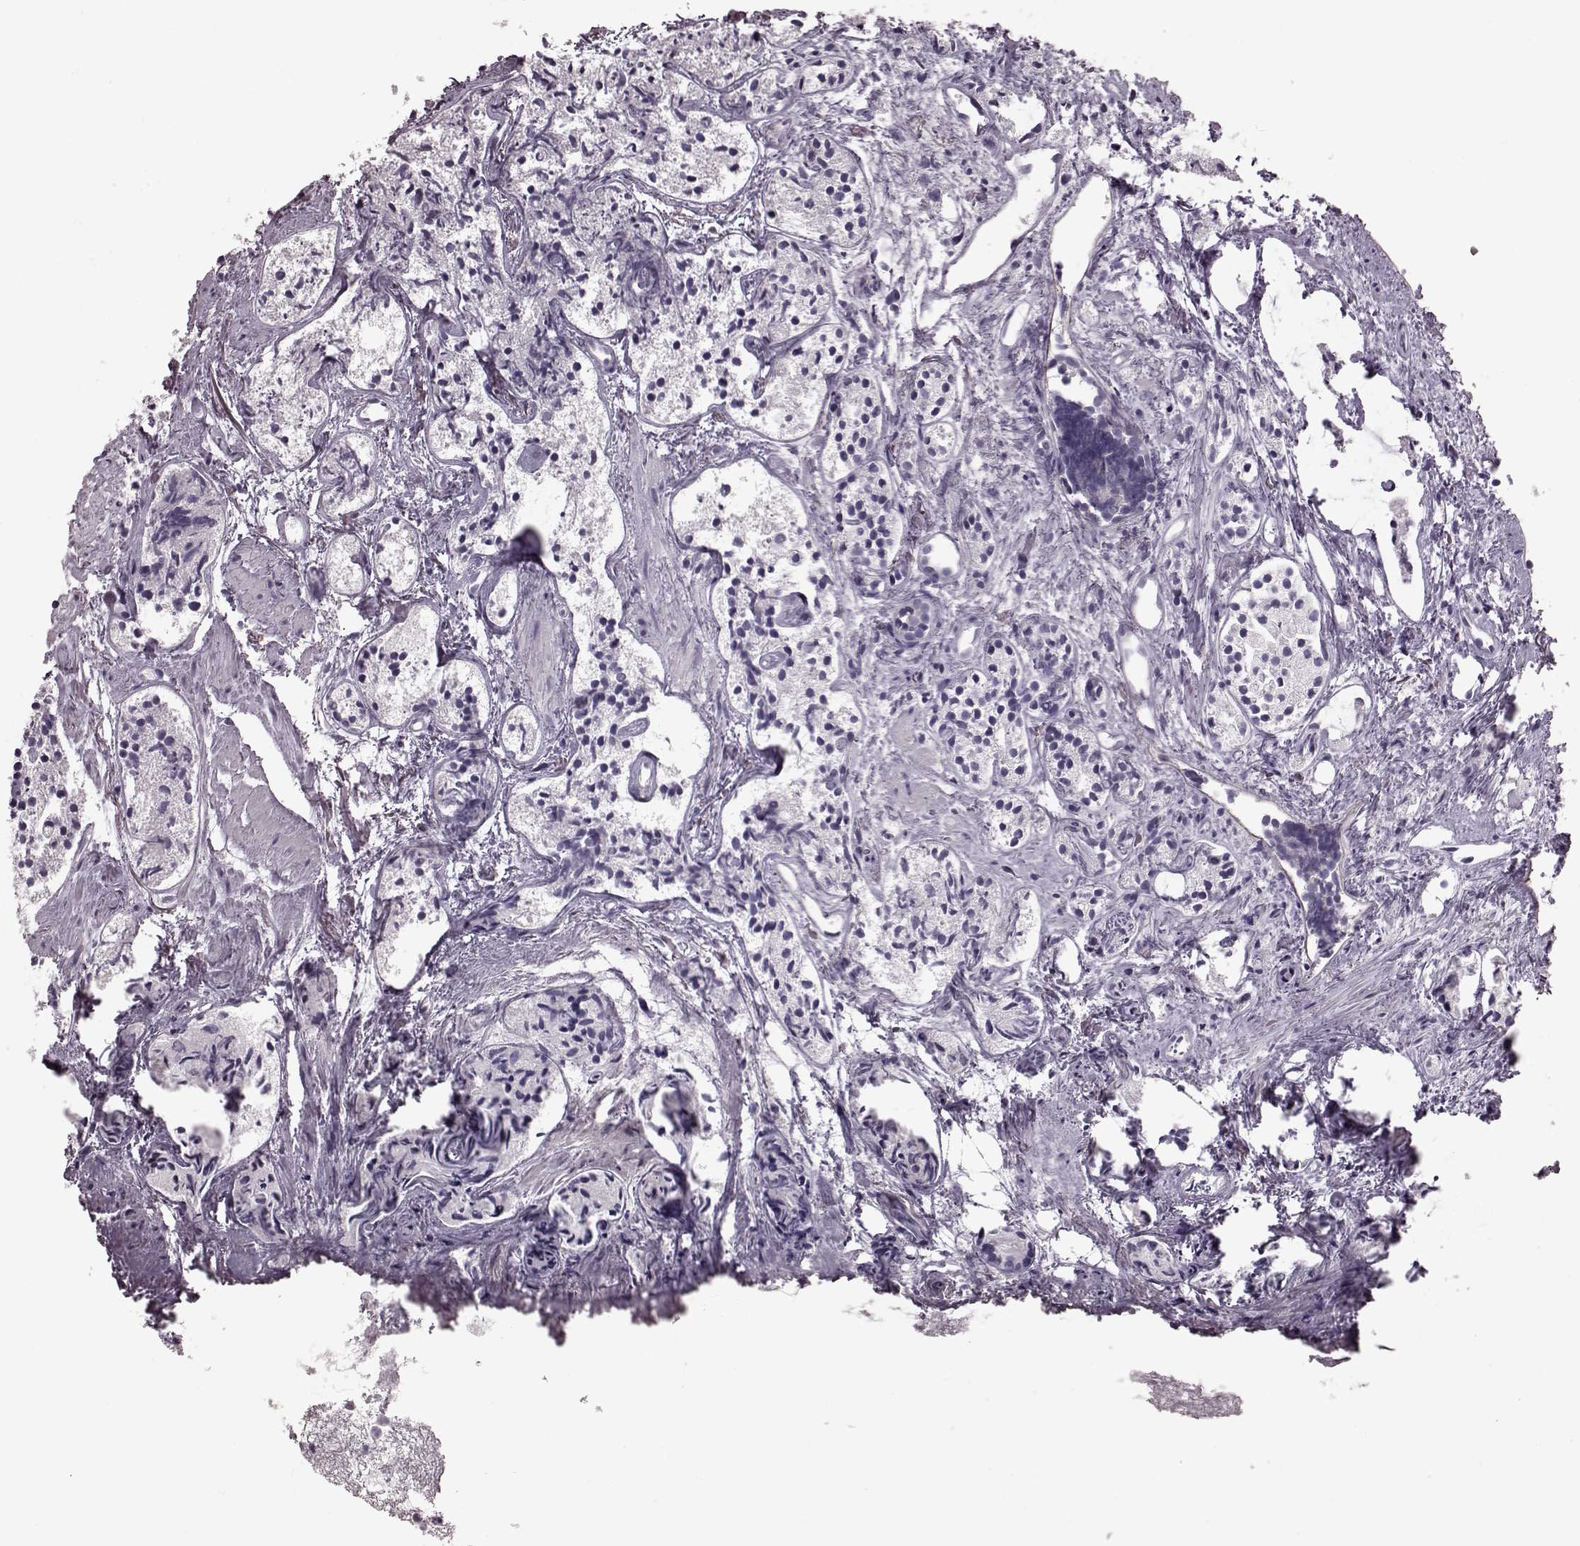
{"staining": {"intensity": "negative", "quantity": "none", "location": "none"}, "tissue": "prostate cancer", "cell_type": "Tumor cells", "image_type": "cancer", "snomed": [{"axis": "morphology", "description": "Adenocarcinoma, High grade"}, {"axis": "topography", "description": "Prostate"}], "caption": "Immunohistochemistry (IHC) photomicrograph of human adenocarcinoma (high-grade) (prostate) stained for a protein (brown), which exhibits no staining in tumor cells. Brightfield microscopy of immunohistochemistry (IHC) stained with DAB (3,3'-diaminobenzidine) (brown) and hematoxylin (blue), captured at high magnification.", "gene": "CRYBA2", "patient": {"sex": "male", "age": 85}}